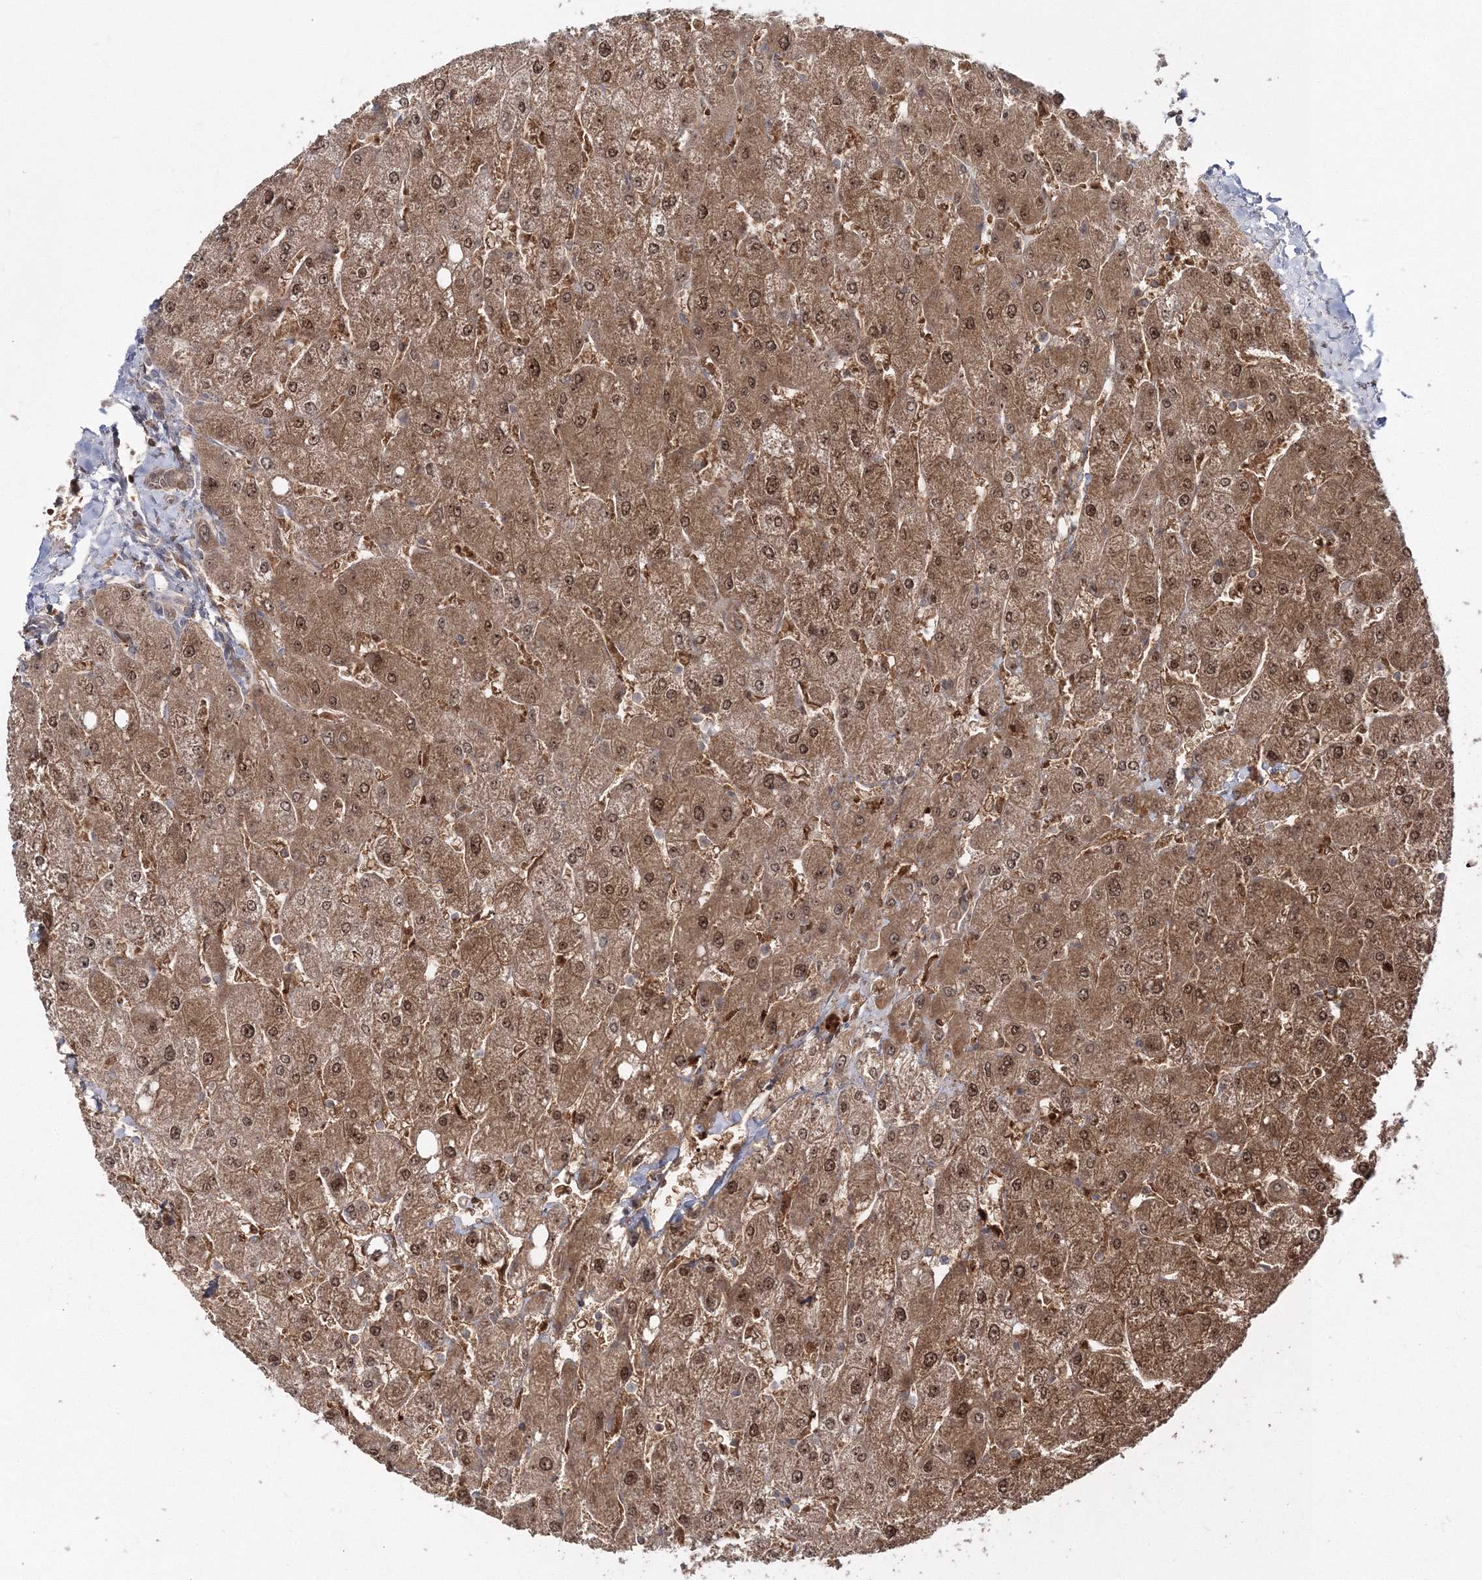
{"staining": {"intensity": "weak", "quantity": ">75%", "location": "cytoplasmic/membranous"}, "tissue": "liver", "cell_type": "Cholangiocytes", "image_type": "normal", "snomed": [{"axis": "morphology", "description": "Normal tissue, NOS"}, {"axis": "topography", "description": "Liver"}], "caption": "Normal liver exhibits weak cytoplasmic/membranous expression in approximately >75% of cholangiocytes, visualized by immunohistochemistry. The protein is shown in brown color, while the nuclei are stained blue.", "gene": "PCBD2", "patient": {"sex": "male", "age": 55}}